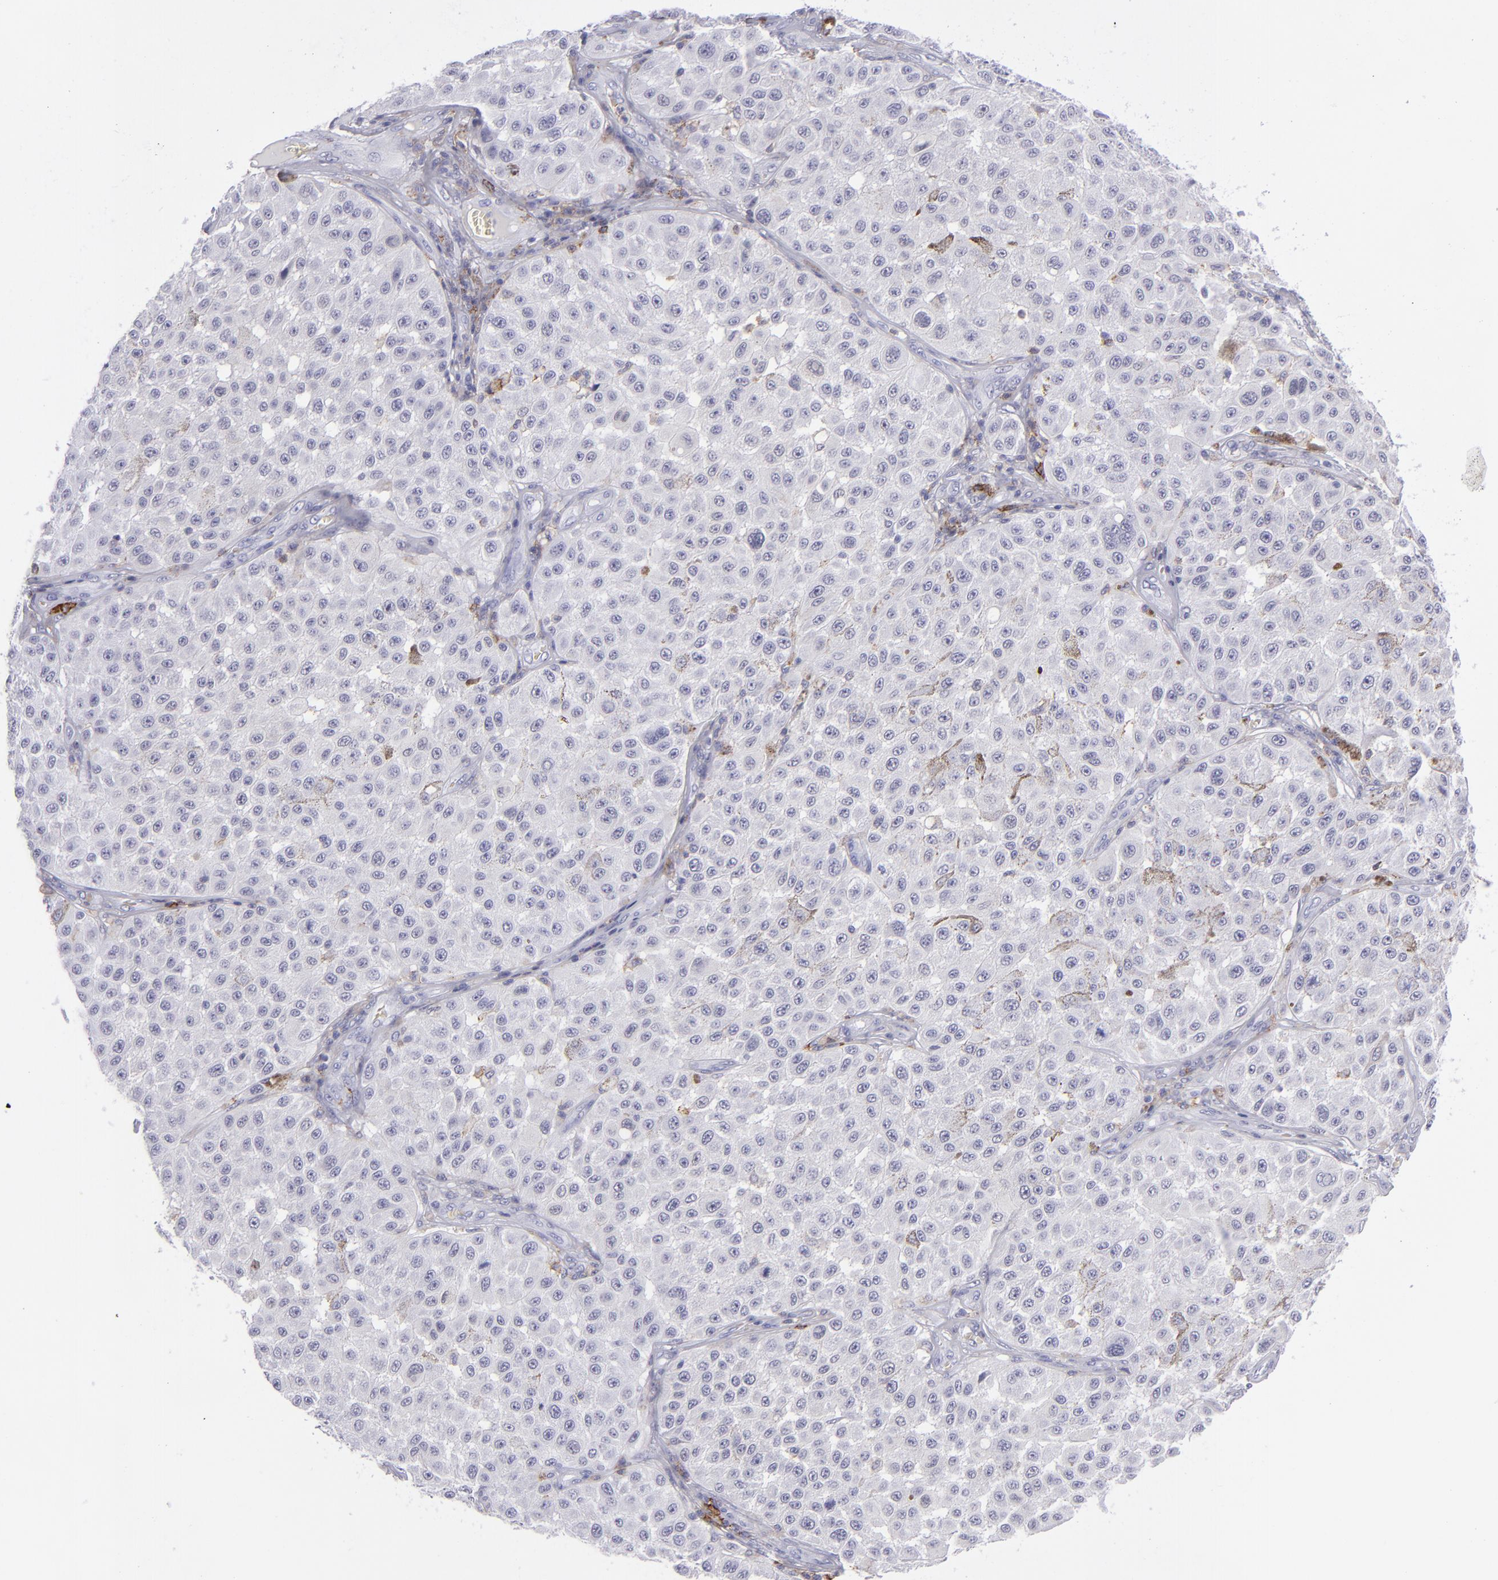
{"staining": {"intensity": "negative", "quantity": "none", "location": "none"}, "tissue": "melanoma", "cell_type": "Tumor cells", "image_type": "cancer", "snomed": [{"axis": "morphology", "description": "Malignant melanoma, NOS"}, {"axis": "topography", "description": "Skin"}], "caption": "A histopathology image of human malignant melanoma is negative for staining in tumor cells.", "gene": "SELPLG", "patient": {"sex": "female", "age": 64}}